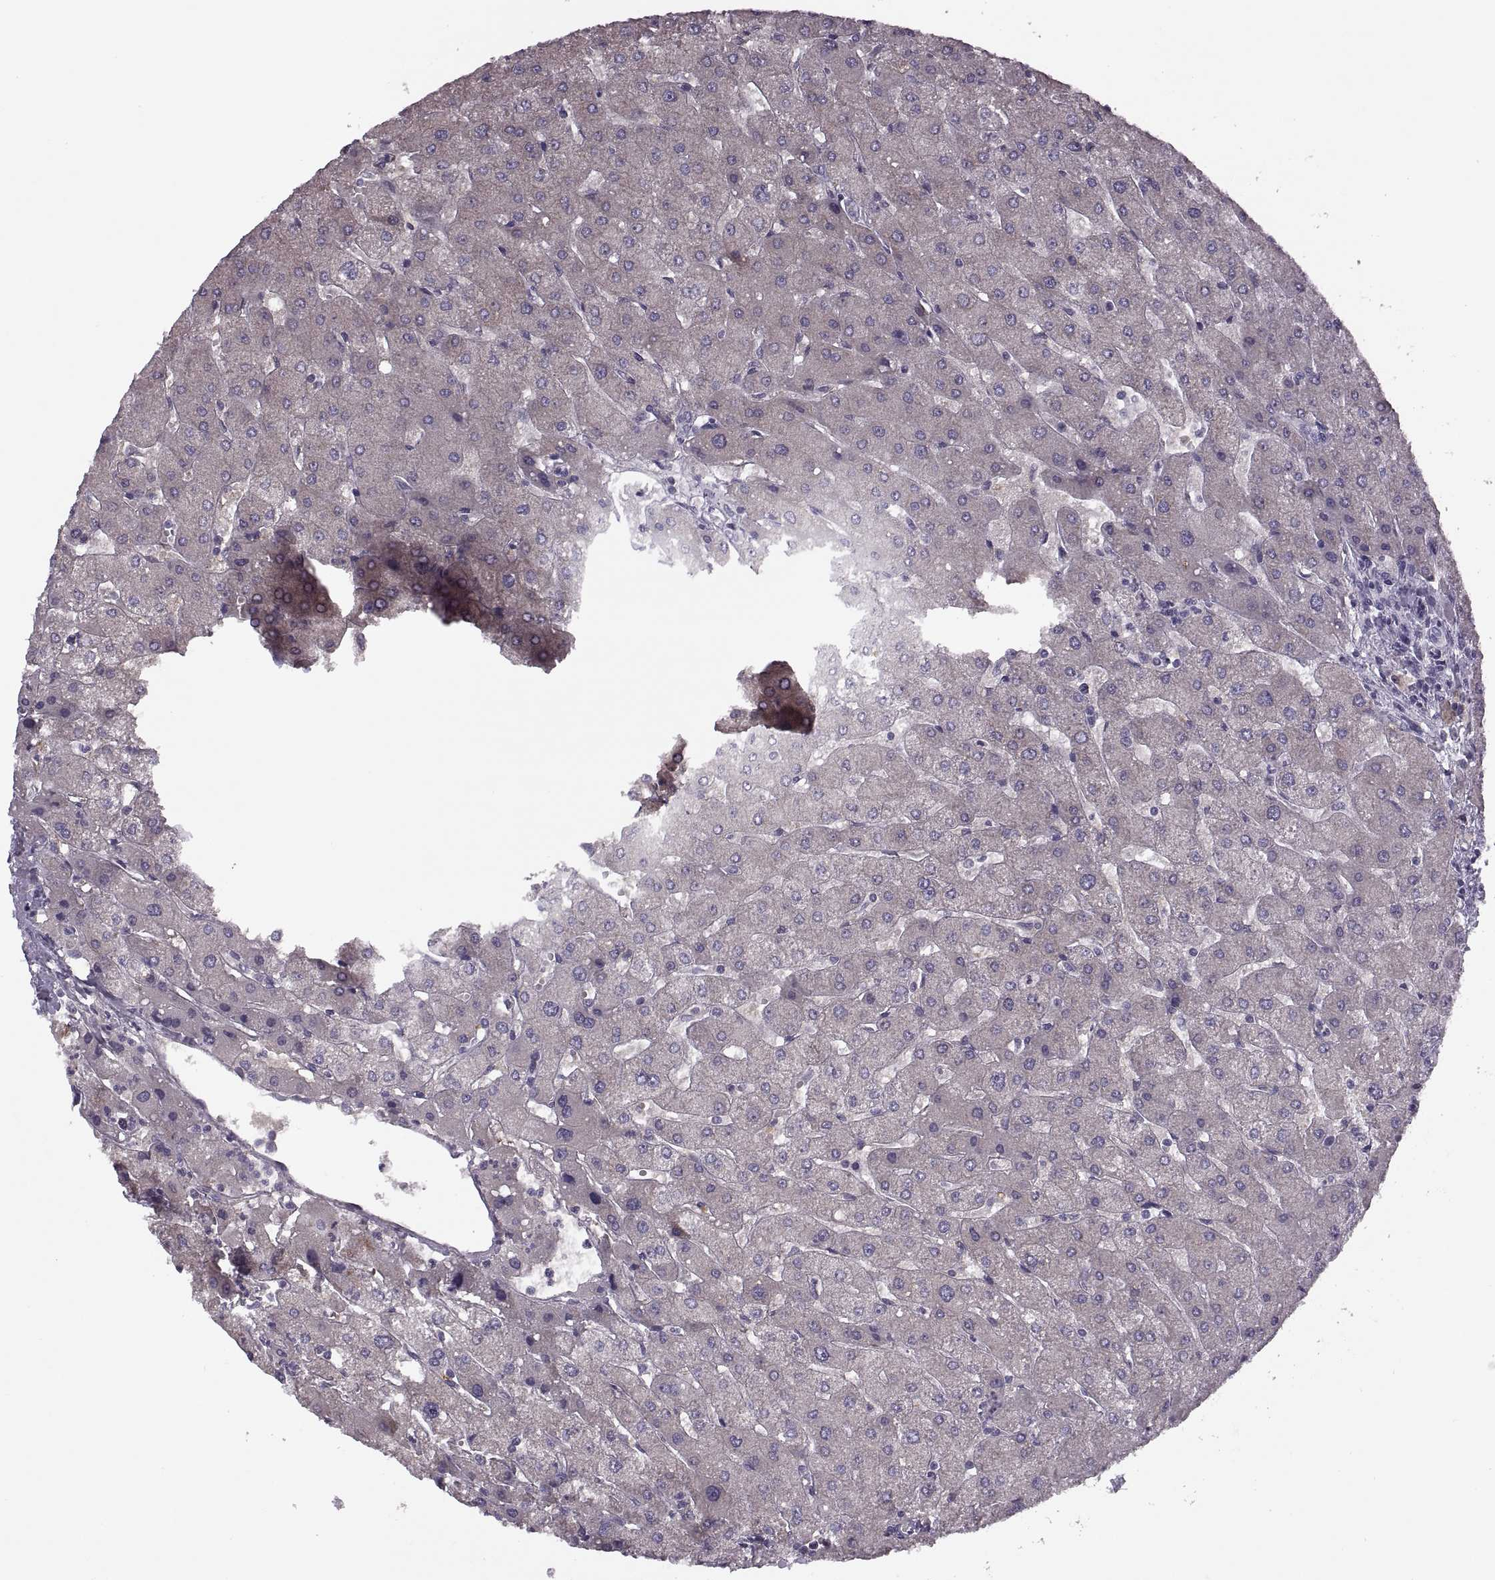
{"staining": {"intensity": "negative", "quantity": "none", "location": "none"}, "tissue": "liver", "cell_type": "Cholangiocytes", "image_type": "normal", "snomed": [{"axis": "morphology", "description": "Normal tissue, NOS"}, {"axis": "topography", "description": "Liver"}], "caption": "A micrograph of liver stained for a protein shows no brown staining in cholangiocytes.", "gene": "CACNA1F", "patient": {"sex": "male", "age": 67}}